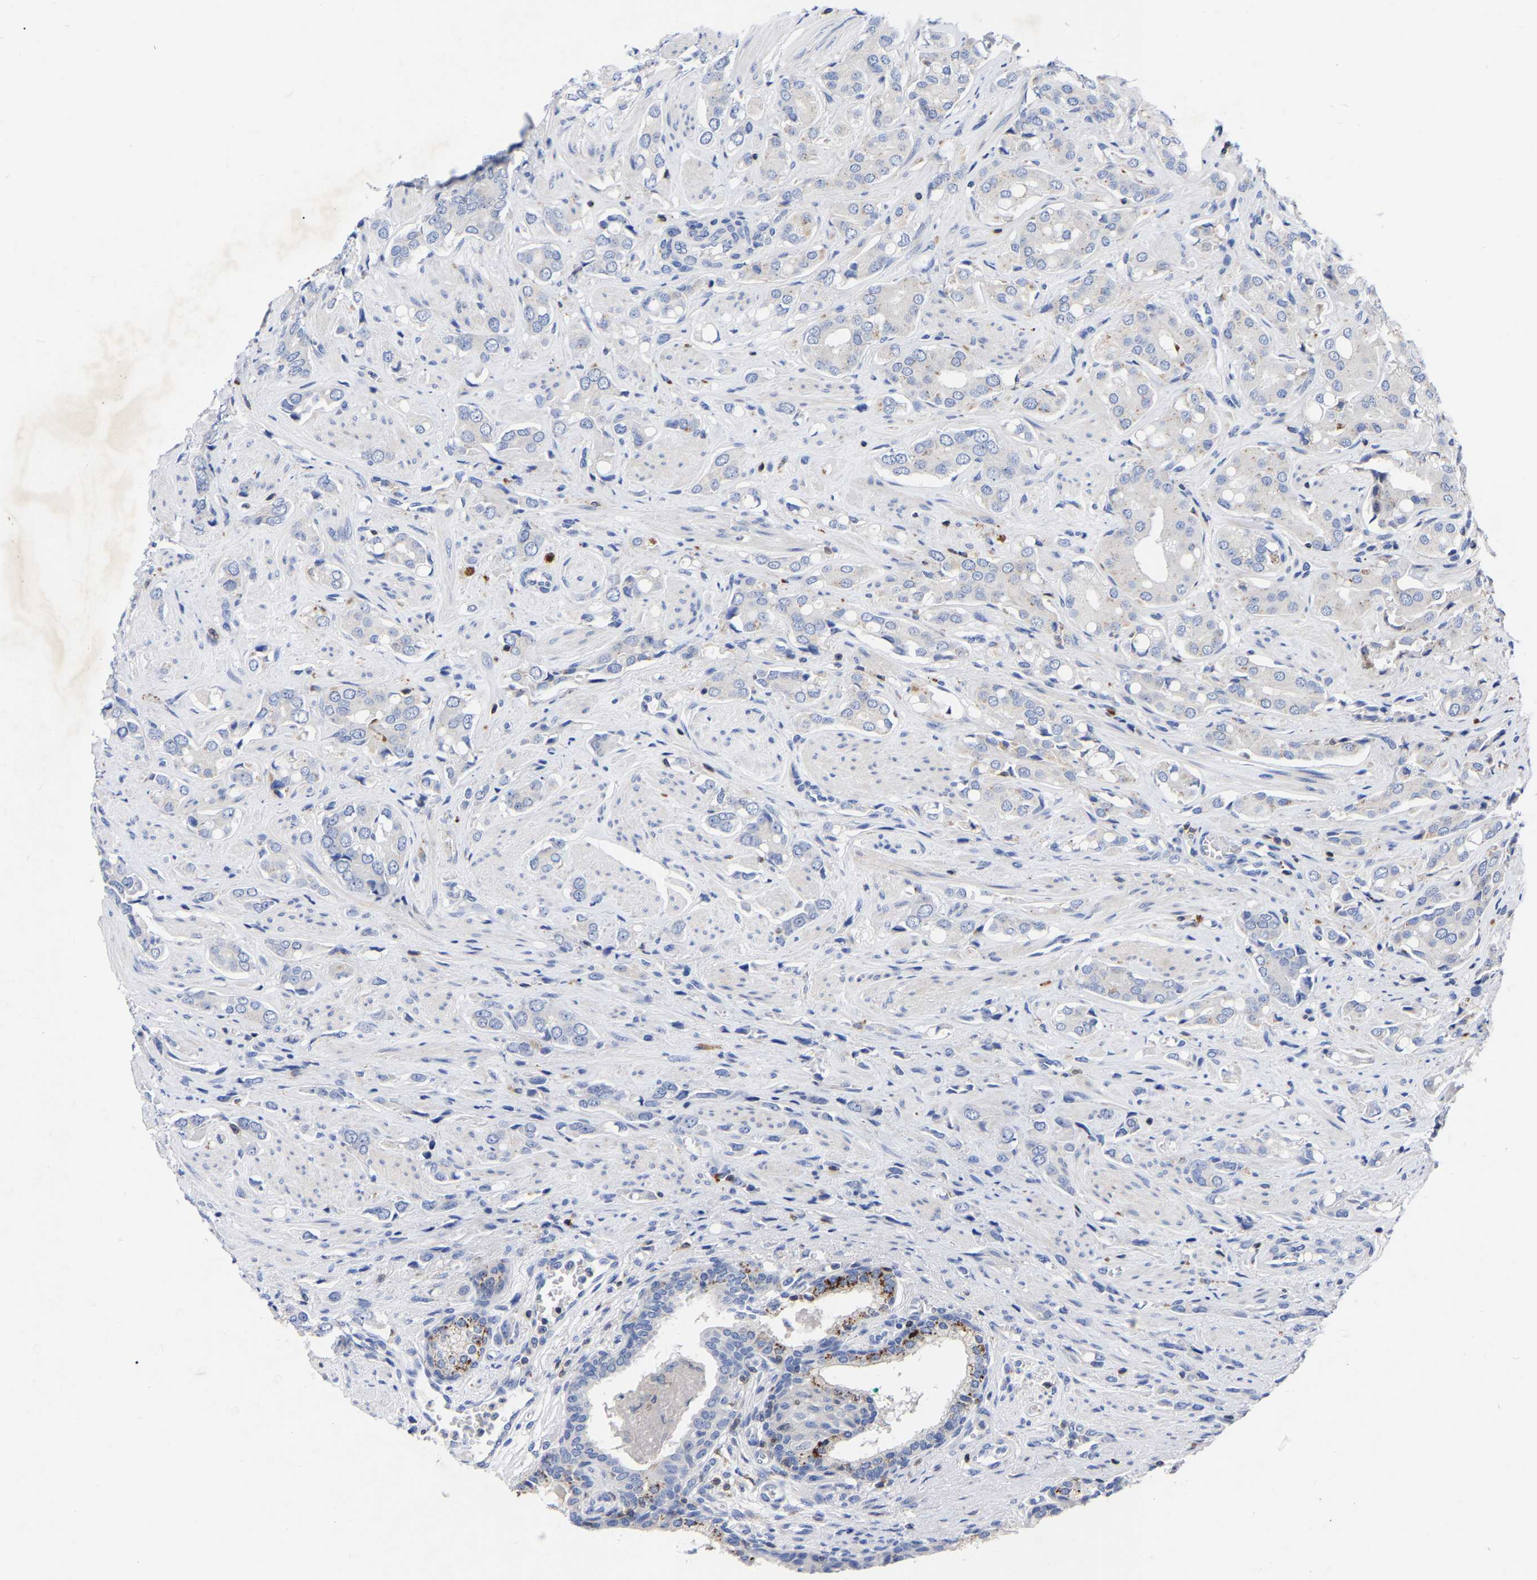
{"staining": {"intensity": "negative", "quantity": "none", "location": "none"}, "tissue": "prostate cancer", "cell_type": "Tumor cells", "image_type": "cancer", "snomed": [{"axis": "morphology", "description": "Adenocarcinoma, High grade"}, {"axis": "topography", "description": "Prostate"}], "caption": "Tumor cells are negative for protein expression in human prostate cancer. (DAB (3,3'-diaminobenzidine) immunohistochemistry with hematoxylin counter stain).", "gene": "PTPN7", "patient": {"sex": "male", "age": 52}}